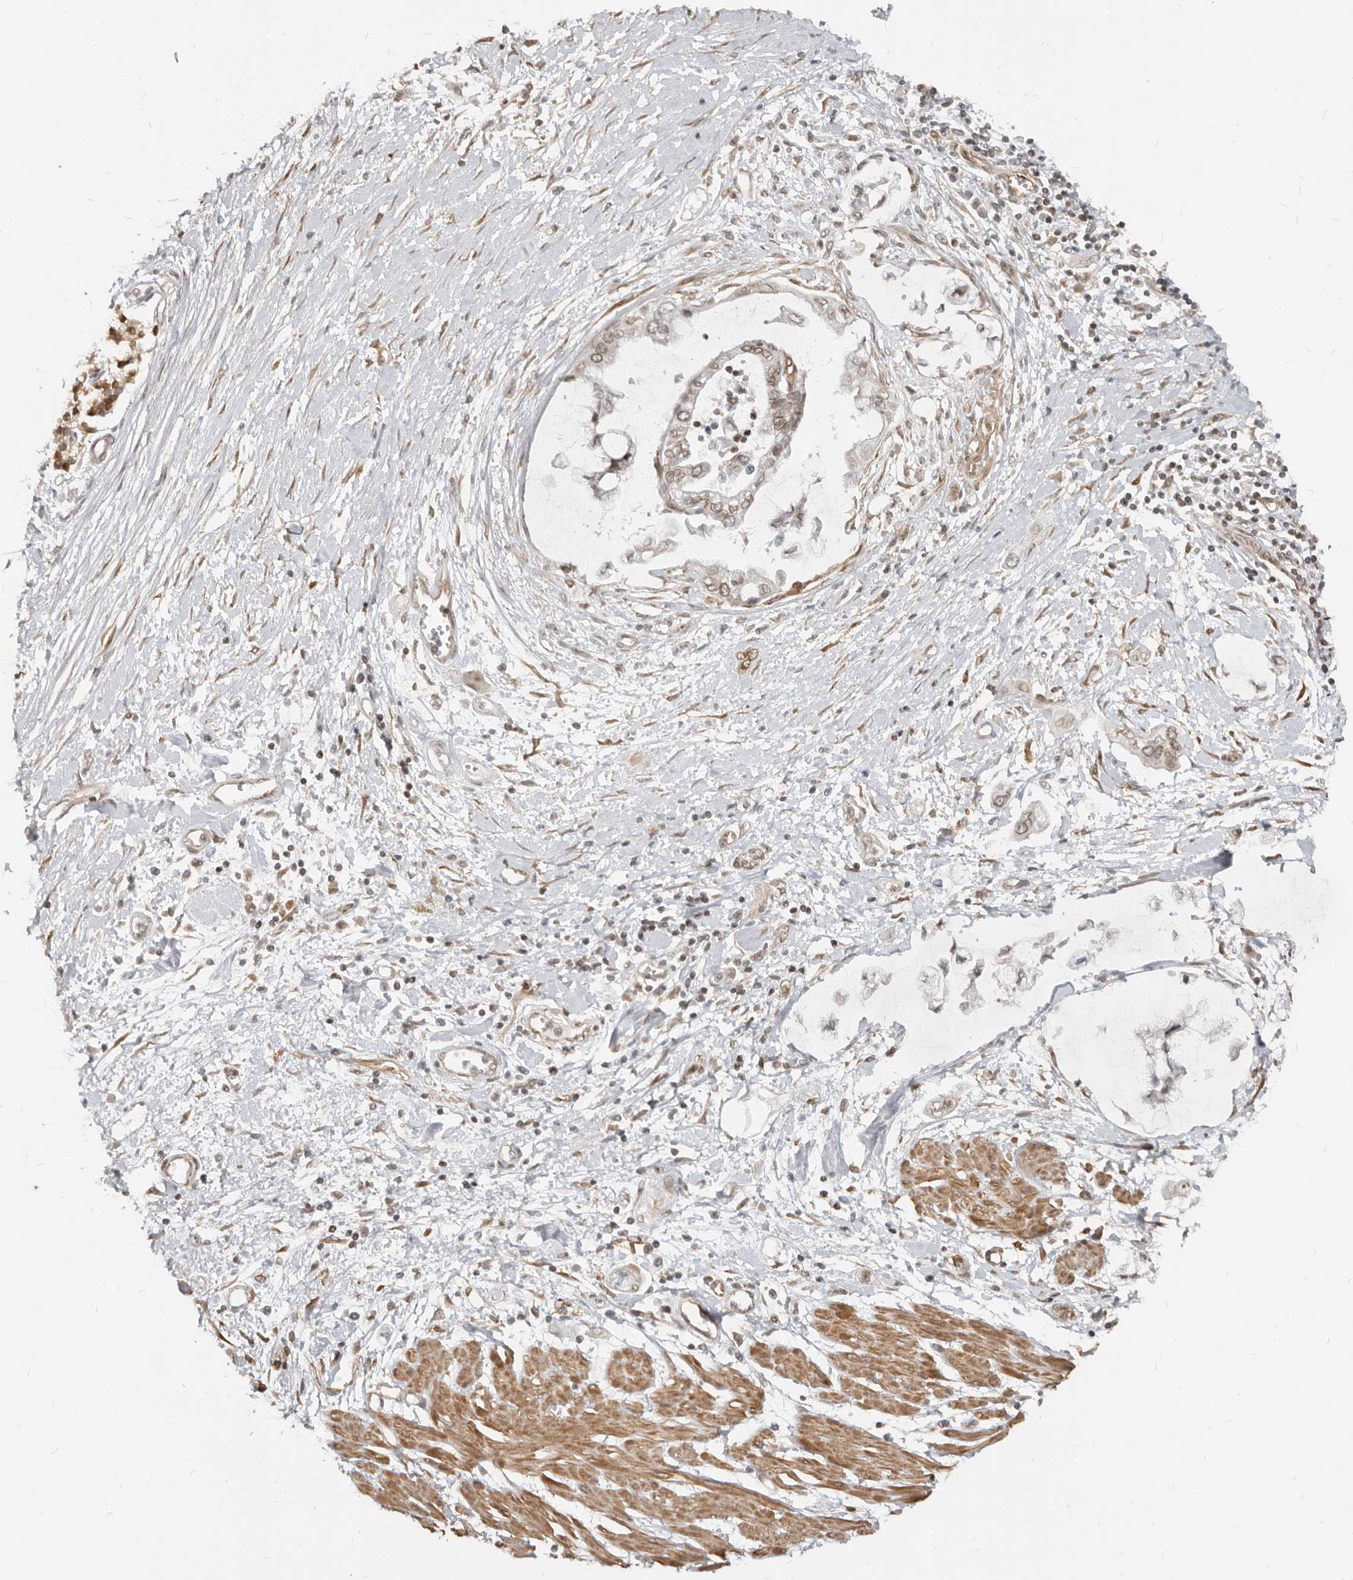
{"staining": {"intensity": "weak", "quantity": "<25%", "location": "nuclear"}, "tissue": "pancreatic cancer", "cell_type": "Tumor cells", "image_type": "cancer", "snomed": [{"axis": "morphology", "description": "Adenocarcinoma, NOS"}, {"axis": "topography", "description": "Pancreas"}], "caption": "Immunohistochemistry (IHC) histopathology image of pancreatic cancer stained for a protein (brown), which reveals no positivity in tumor cells.", "gene": "NUP153", "patient": {"sex": "male", "age": 59}}